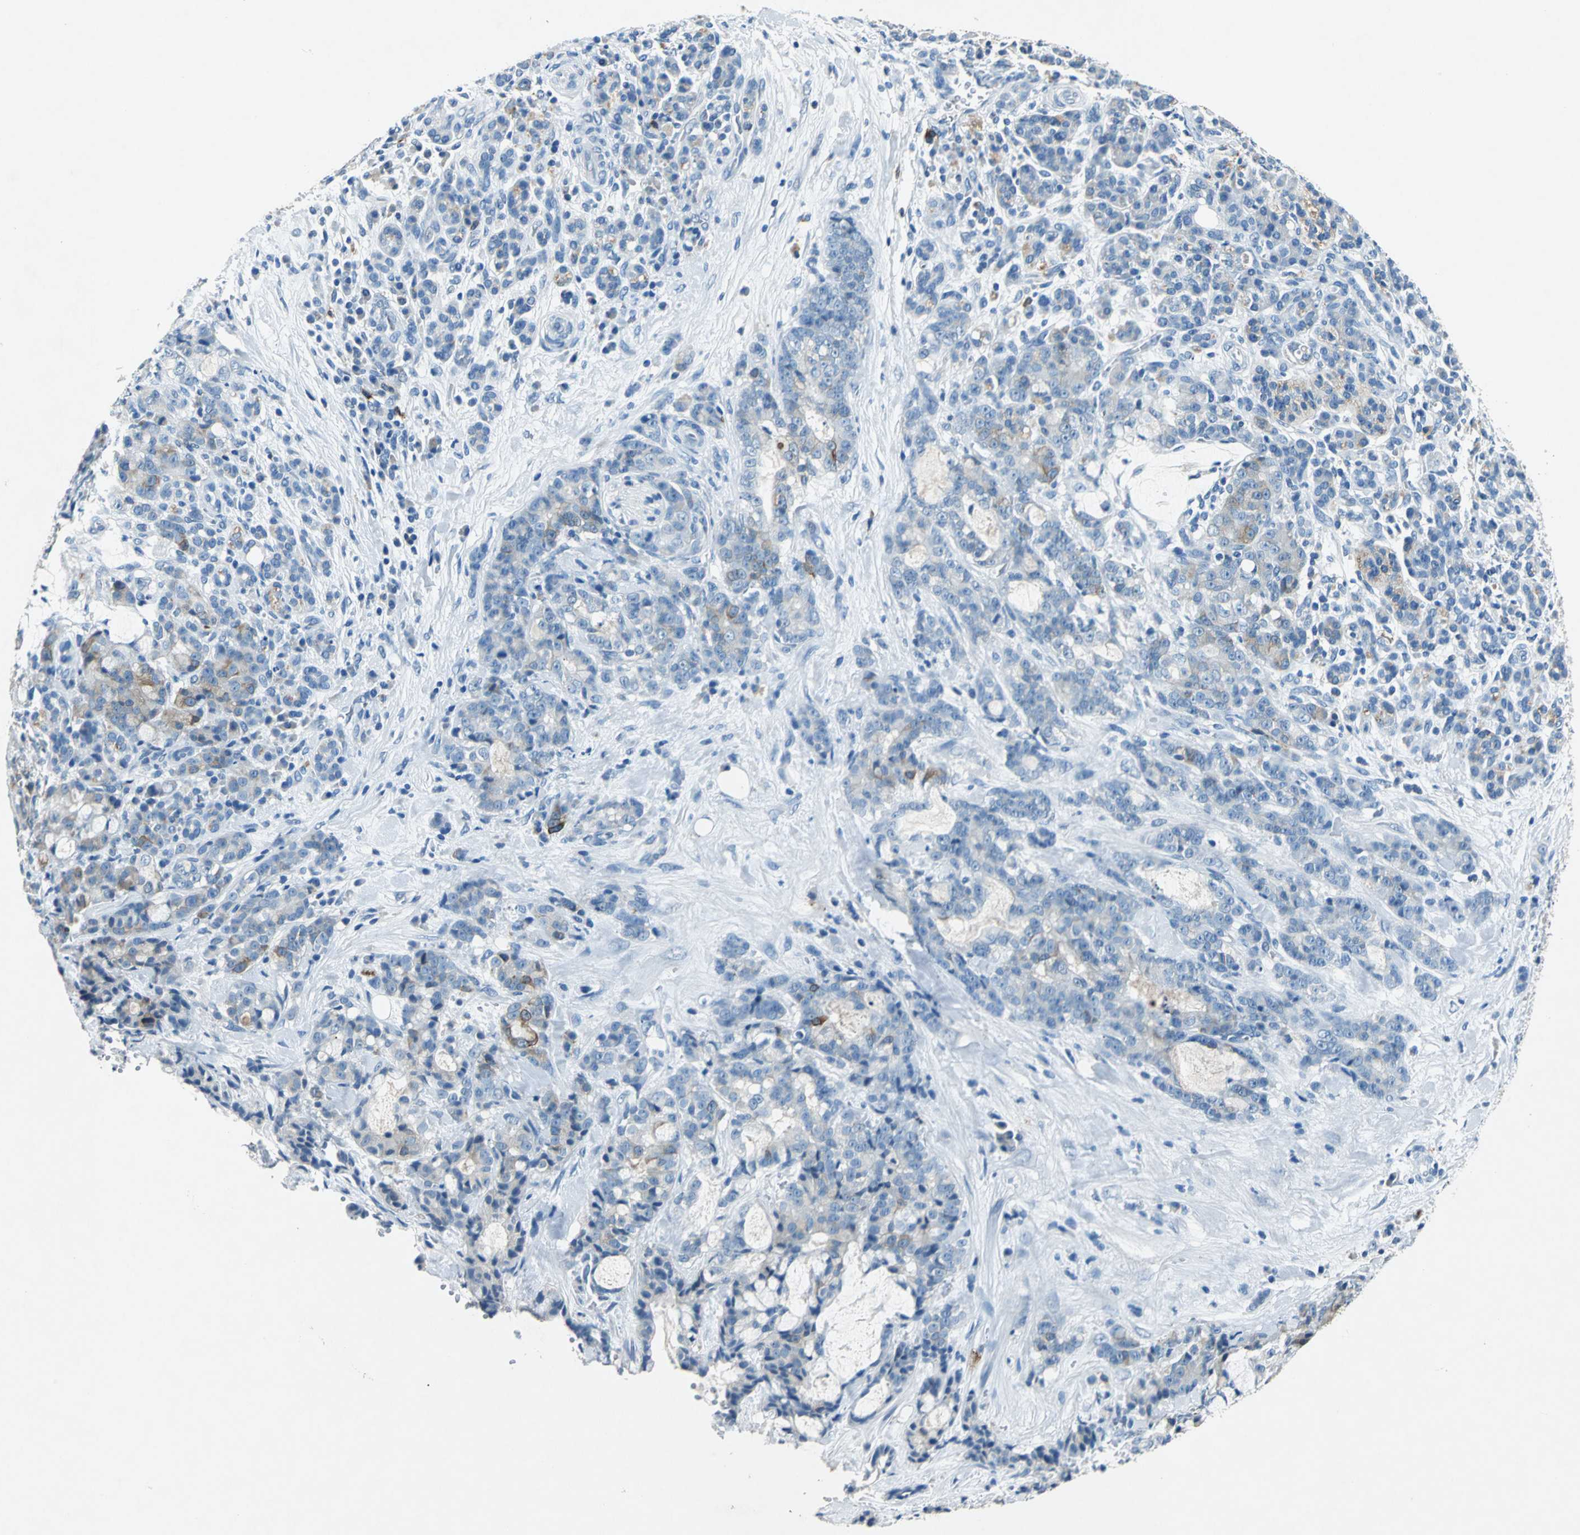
{"staining": {"intensity": "moderate", "quantity": "25%-75%", "location": "cytoplasmic/membranous"}, "tissue": "pancreatic cancer", "cell_type": "Tumor cells", "image_type": "cancer", "snomed": [{"axis": "morphology", "description": "Adenocarcinoma, NOS"}, {"axis": "topography", "description": "Pancreas"}], "caption": "Human pancreatic cancer stained with a brown dye shows moderate cytoplasmic/membranous positive positivity in approximately 25%-75% of tumor cells.", "gene": "RPS13", "patient": {"sex": "female", "age": 73}}